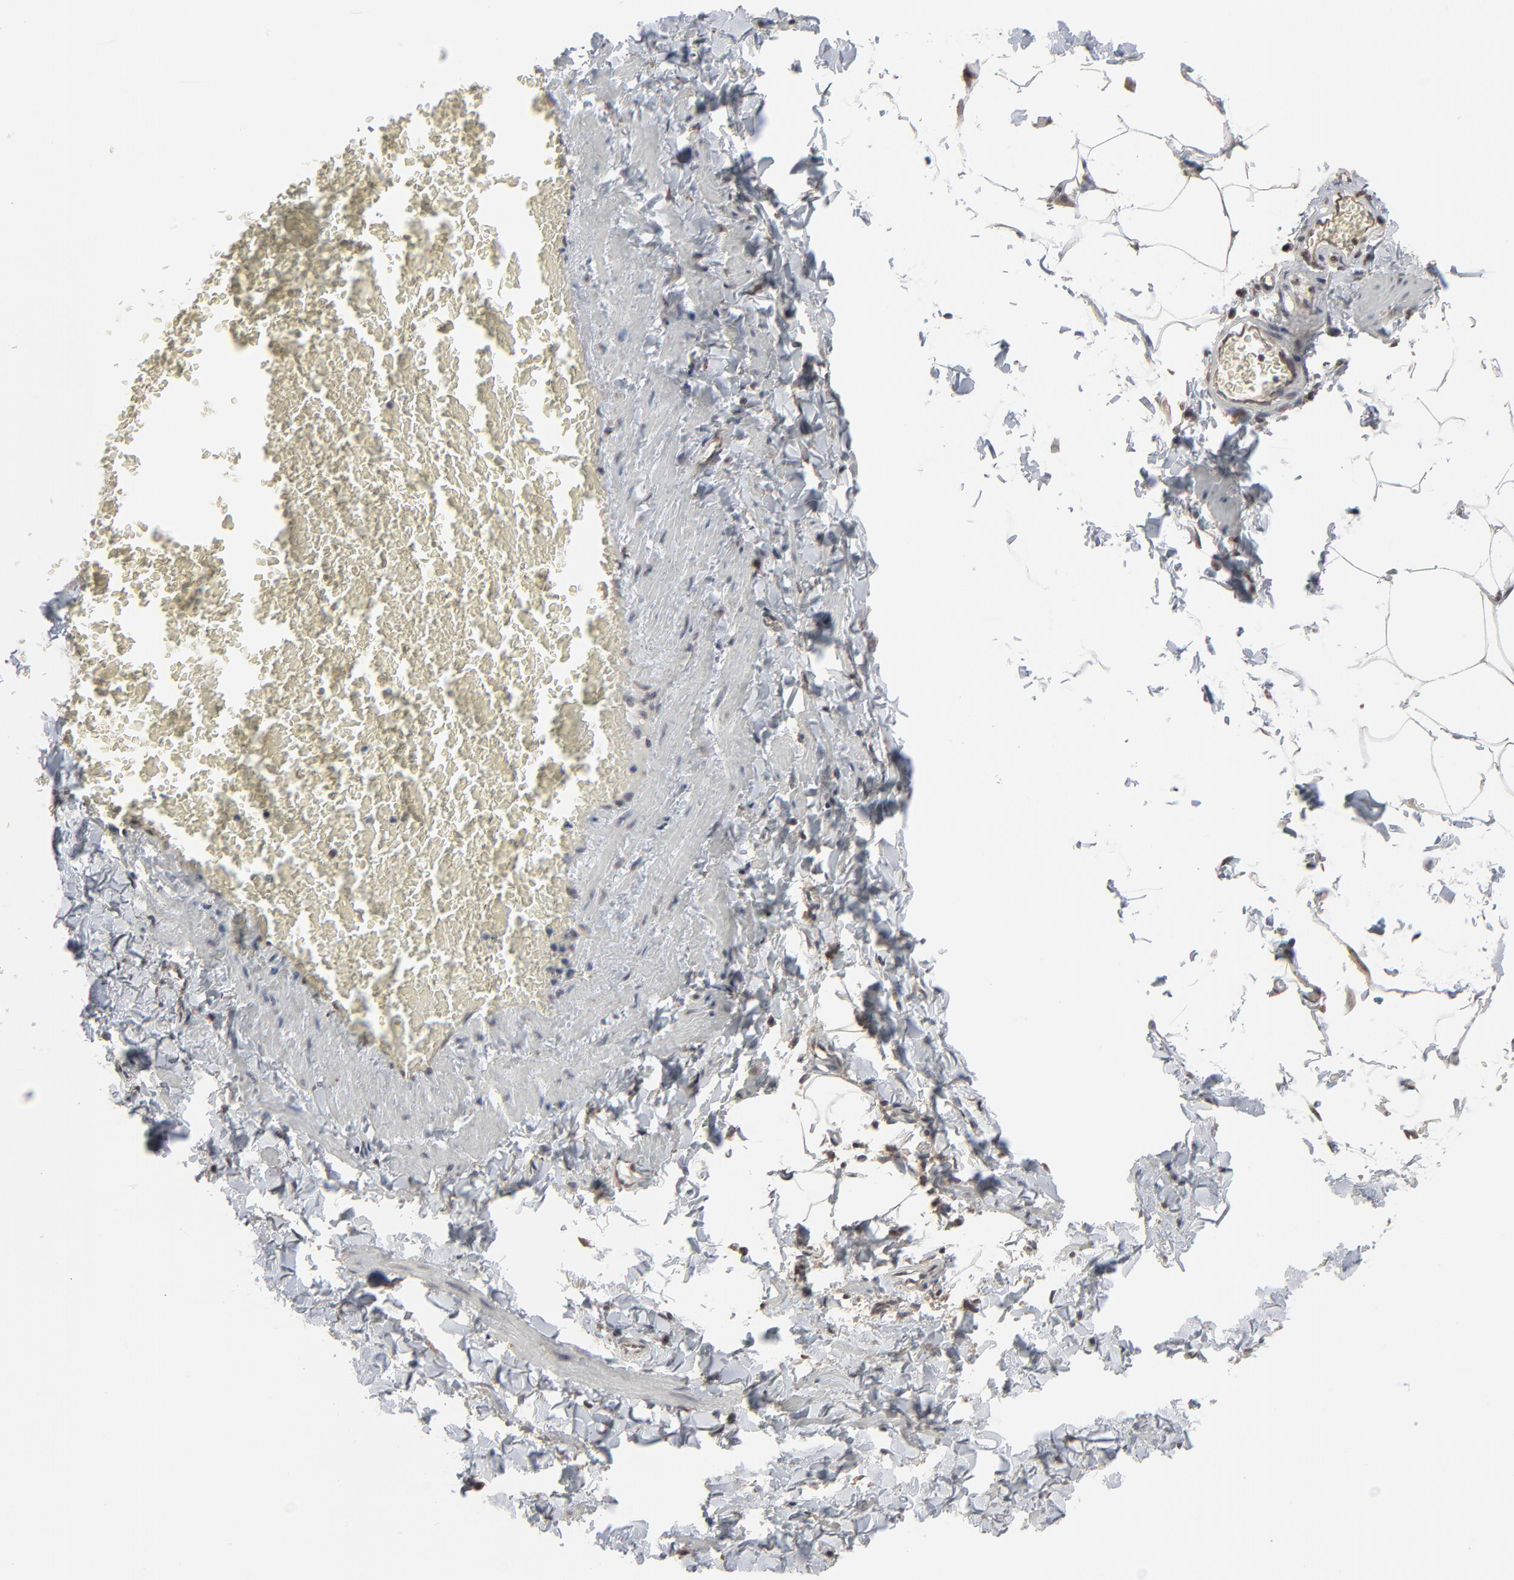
{"staining": {"intensity": "weak", "quantity": ">75%", "location": "cytoplasmic/membranous"}, "tissue": "adipose tissue", "cell_type": "Adipocytes", "image_type": "normal", "snomed": [{"axis": "morphology", "description": "Normal tissue, NOS"}, {"axis": "topography", "description": "Vascular tissue"}], "caption": "IHC photomicrograph of benign adipose tissue stained for a protein (brown), which displays low levels of weak cytoplasmic/membranous expression in approximately >75% of adipocytes.", "gene": "CTNND1", "patient": {"sex": "male", "age": 41}}